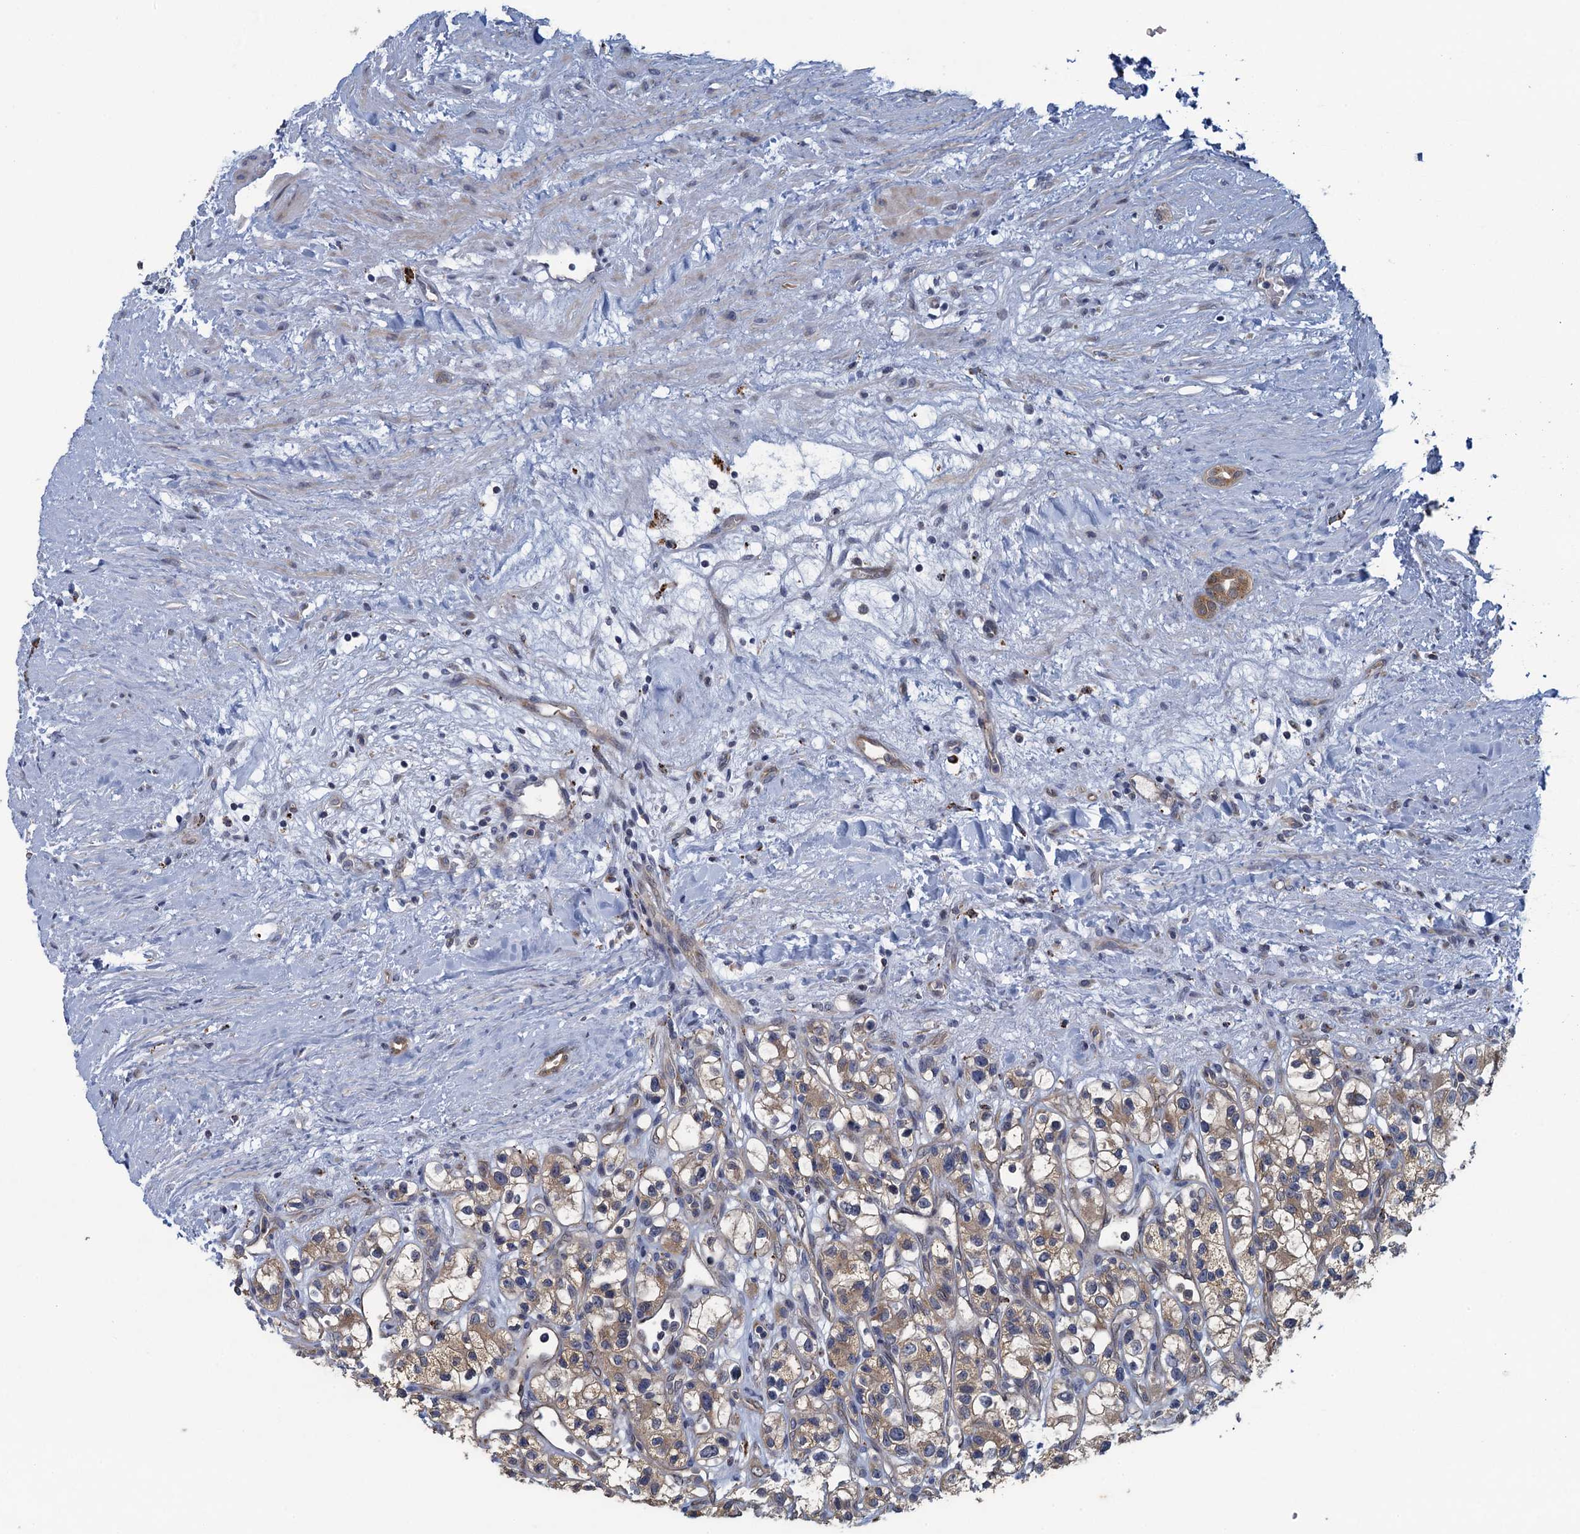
{"staining": {"intensity": "weak", "quantity": ">75%", "location": "cytoplasmic/membranous"}, "tissue": "renal cancer", "cell_type": "Tumor cells", "image_type": "cancer", "snomed": [{"axis": "morphology", "description": "Adenocarcinoma, NOS"}, {"axis": "topography", "description": "Kidney"}], "caption": "Immunohistochemistry micrograph of neoplastic tissue: adenocarcinoma (renal) stained using immunohistochemistry reveals low levels of weak protein expression localized specifically in the cytoplasmic/membranous of tumor cells, appearing as a cytoplasmic/membranous brown color.", "gene": "KBTBD8", "patient": {"sex": "female", "age": 57}}